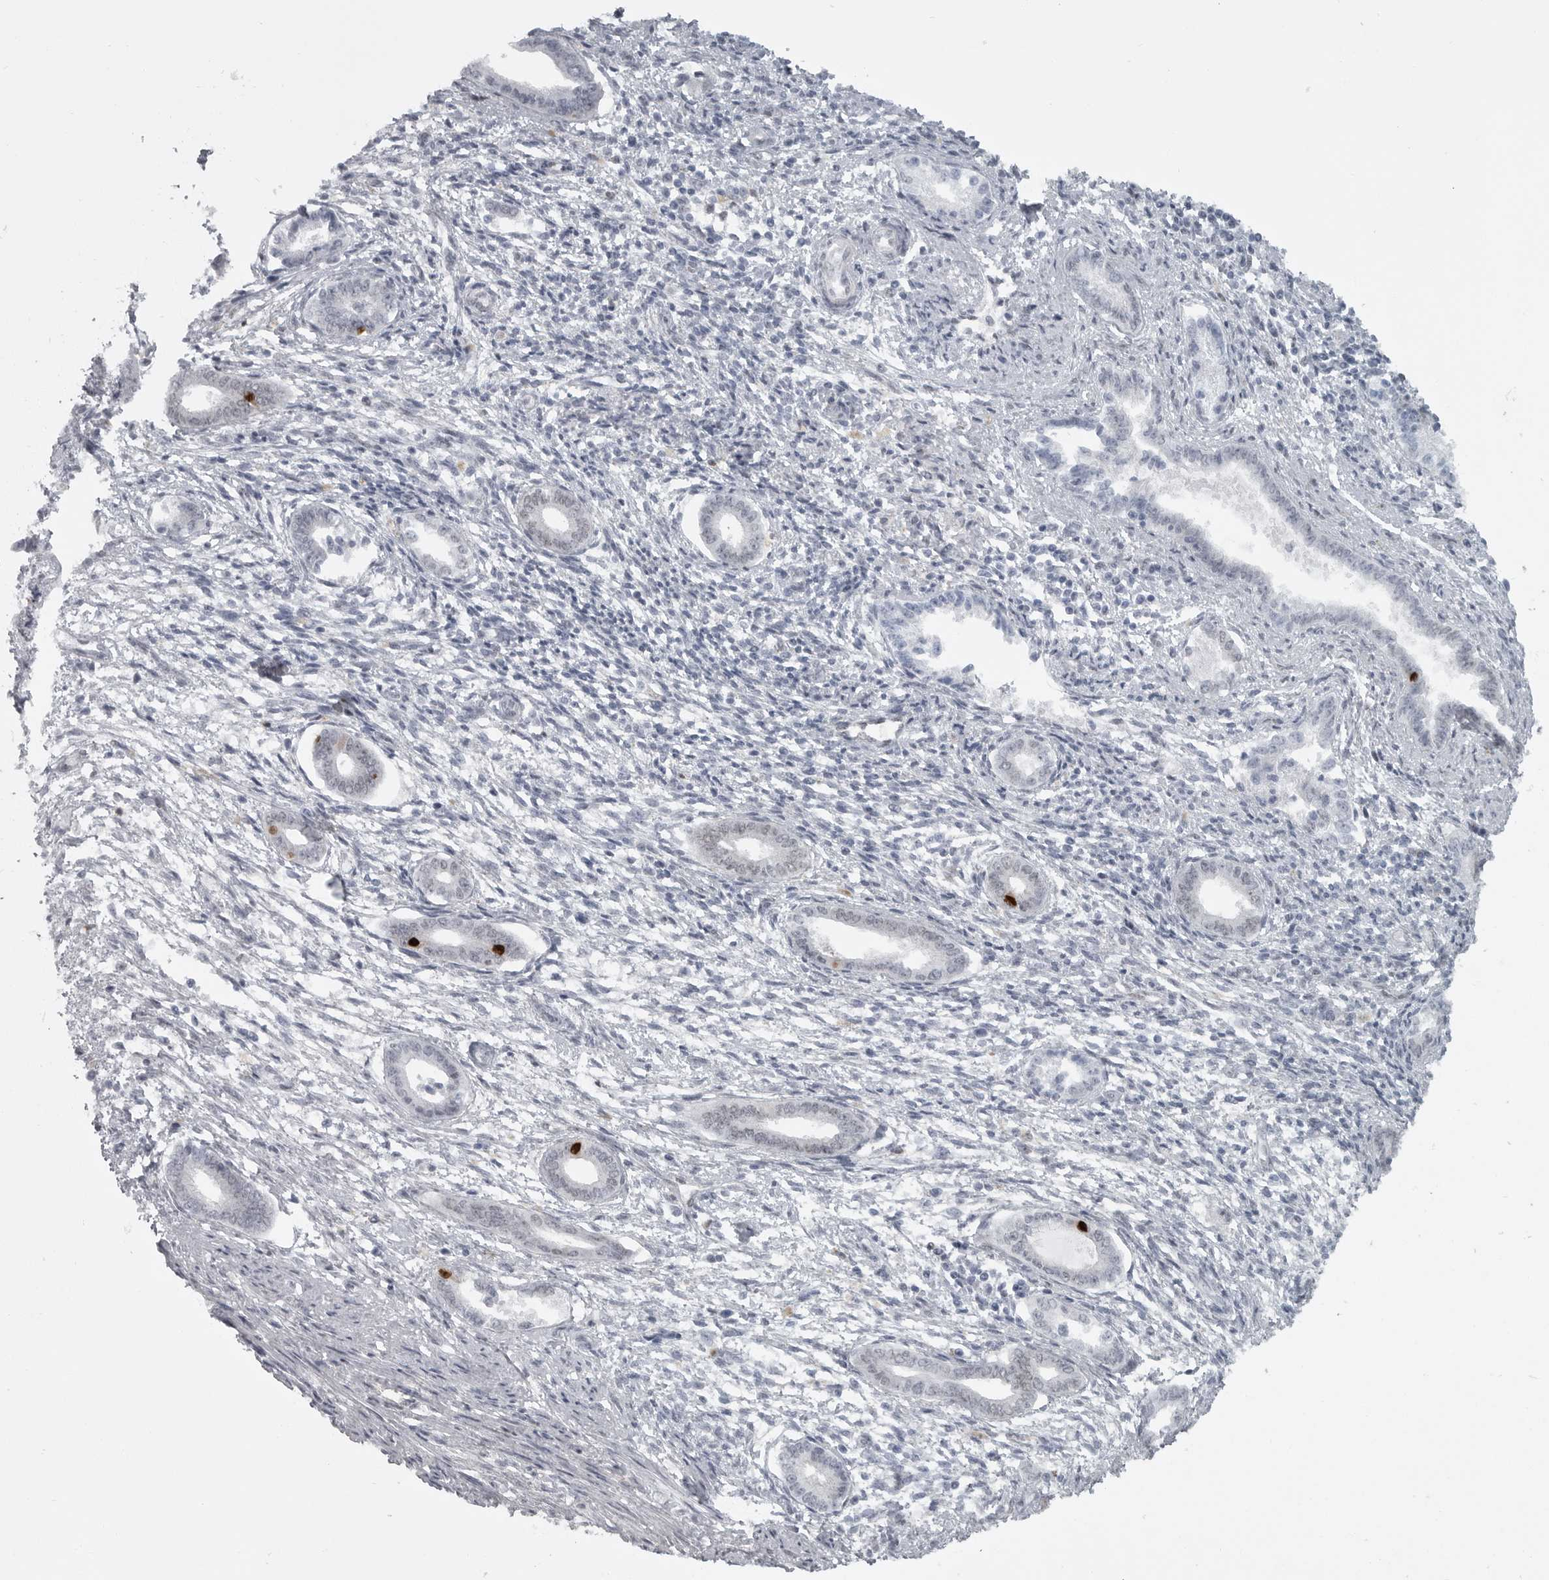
{"staining": {"intensity": "negative", "quantity": "none", "location": "none"}, "tissue": "endometrium", "cell_type": "Cells in endometrial stroma", "image_type": "normal", "snomed": [{"axis": "morphology", "description": "Normal tissue, NOS"}, {"axis": "topography", "description": "Endometrium"}], "caption": "DAB (3,3'-diaminobenzidine) immunohistochemical staining of normal human endometrium exhibits no significant expression in cells in endometrial stroma.", "gene": "HMGN3", "patient": {"sex": "female", "age": 56}}